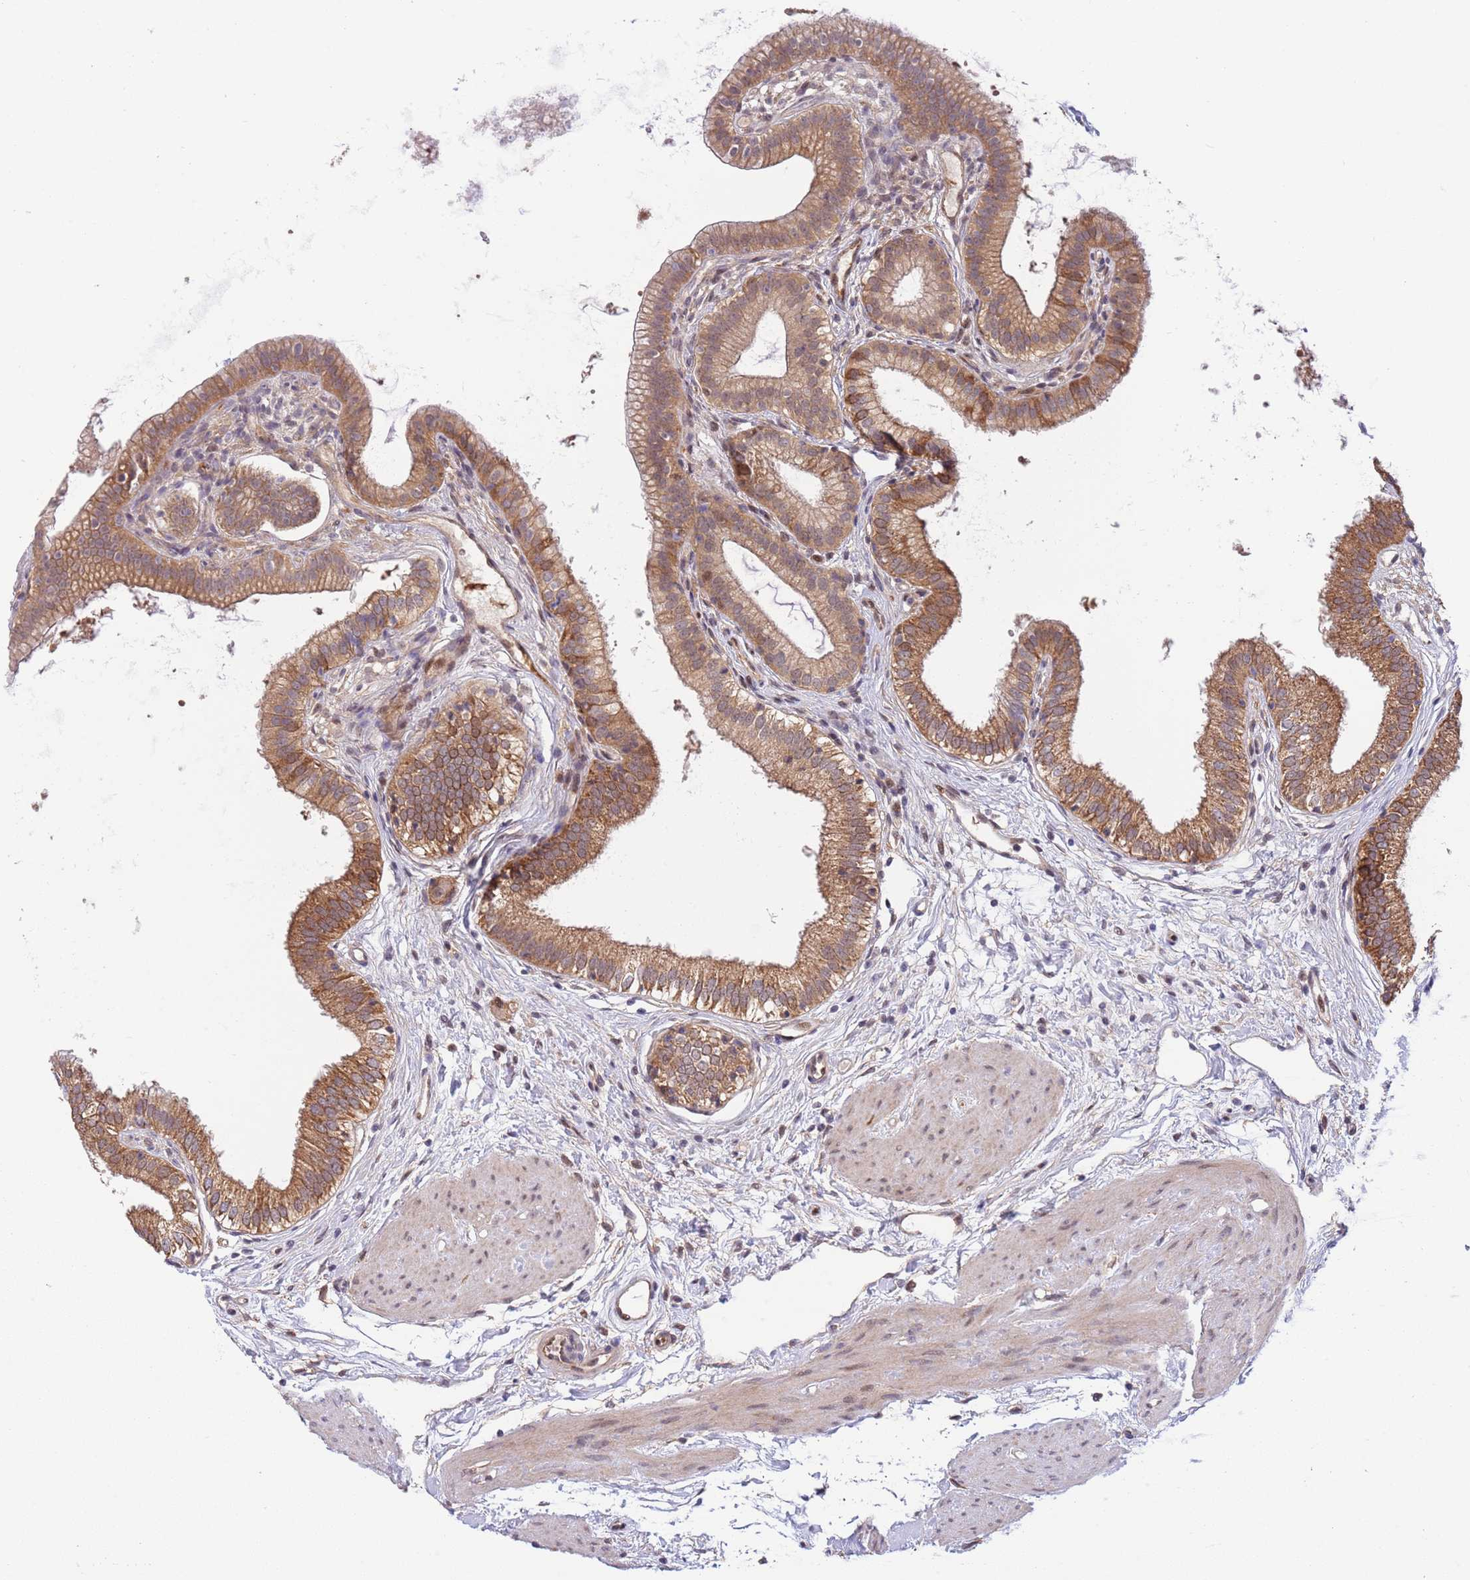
{"staining": {"intensity": "moderate", "quantity": ">75%", "location": "cytoplasmic/membranous"}, "tissue": "gallbladder", "cell_type": "Glandular cells", "image_type": "normal", "snomed": [{"axis": "morphology", "description": "Normal tissue, NOS"}, {"axis": "topography", "description": "Gallbladder"}], "caption": "Brown immunohistochemical staining in normal human gallbladder demonstrates moderate cytoplasmic/membranous staining in about >75% of glandular cells. The staining is performed using DAB brown chromogen to label protein expression. The nuclei are counter-stained blue using hematoxylin.", "gene": "TBX10", "patient": {"sex": "female", "age": 54}}